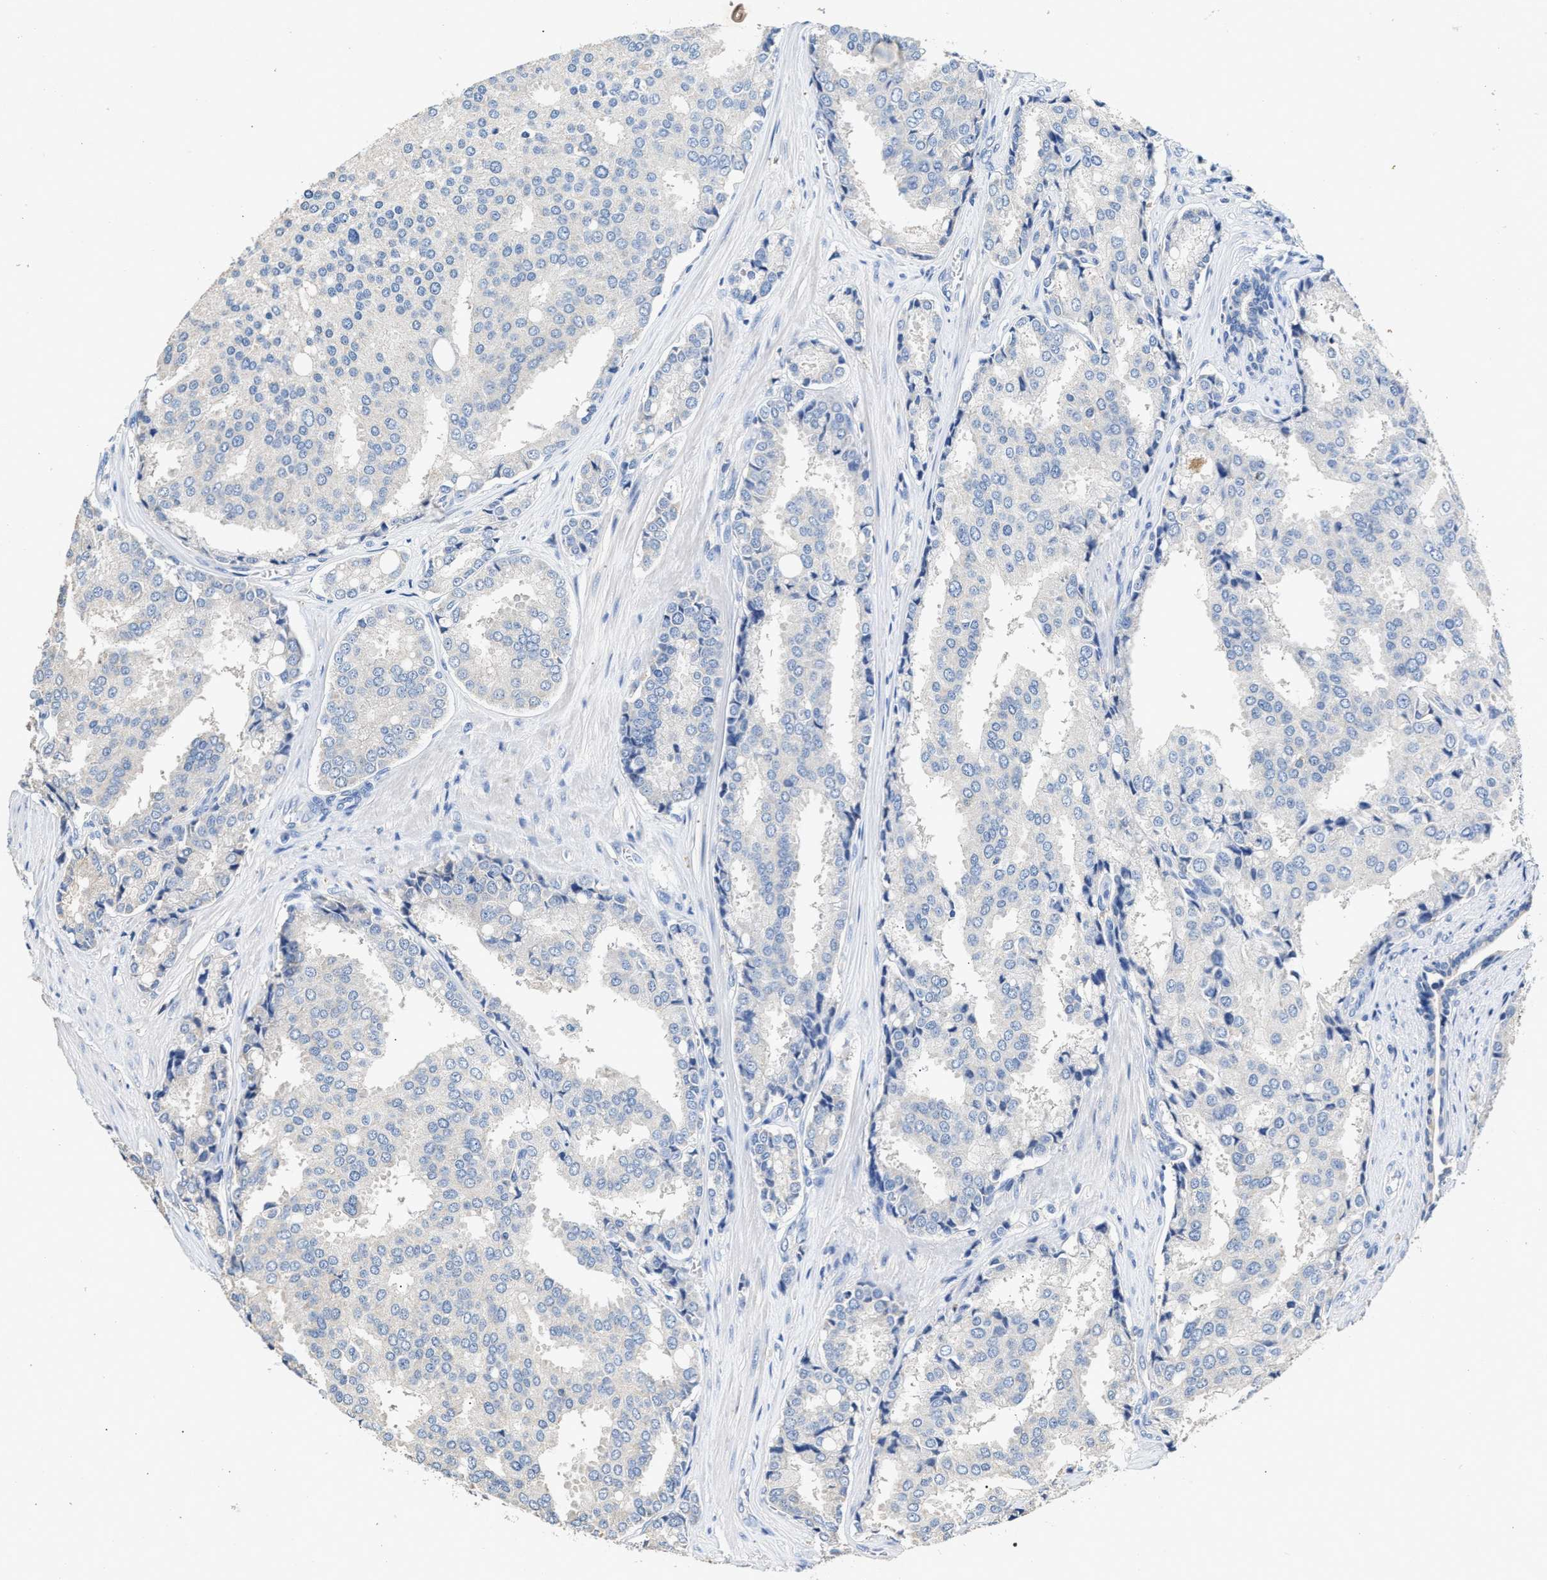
{"staining": {"intensity": "negative", "quantity": "none", "location": "none"}, "tissue": "prostate cancer", "cell_type": "Tumor cells", "image_type": "cancer", "snomed": [{"axis": "morphology", "description": "Adenocarcinoma, High grade"}, {"axis": "topography", "description": "Prostate"}], "caption": "Immunohistochemical staining of high-grade adenocarcinoma (prostate) shows no significant positivity in tumor cells.", "gene": "SLCO2B1", "patient": {"sex": "male", "age": 50}}